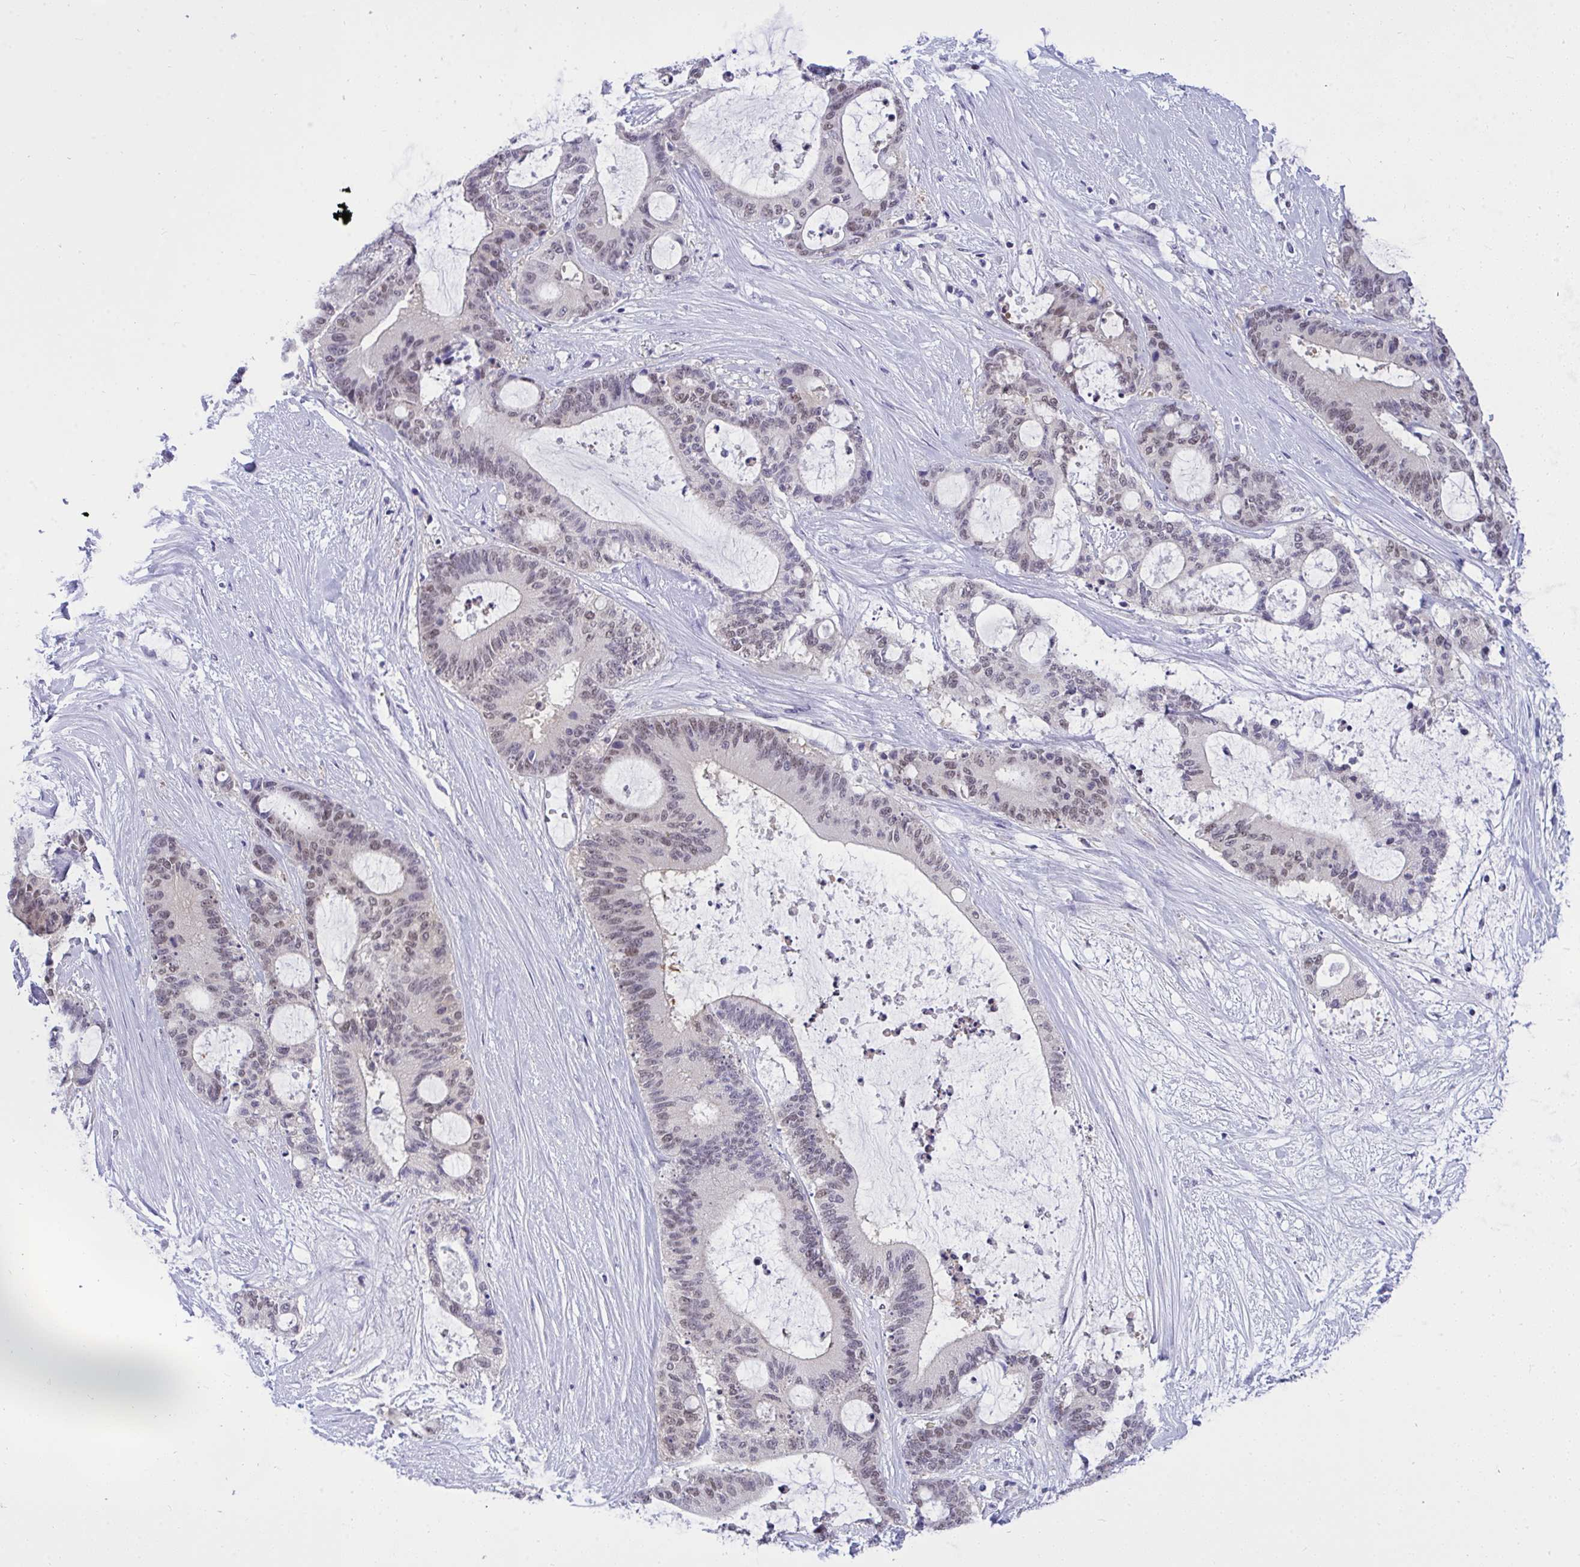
{"staining": {"intensity": "weak", "quantity": "25%-75%", "location": "nuclear"}, "tissue": "liver cancer", "cell_type": "Tumor cells", "image_type": "cancer", "snomed": [{"axis": "morphology", "description": "Normal tissue, NOS"}, {"axis": "morphology", "description": "Cholangiocarcinoma"}, {"axis": "topography", "description": "Liver"}, {"axis": "topography", "description": "Peripheral nerve tissue"}], "caption": "About 25%-75% of tumor cells in liver cholangiocarcinoma show weak nuclear protein expression as visualized by brown immunohistochemical staining.", "gene": "THOP1", "patient": {"sex": "female", "age": 73}}